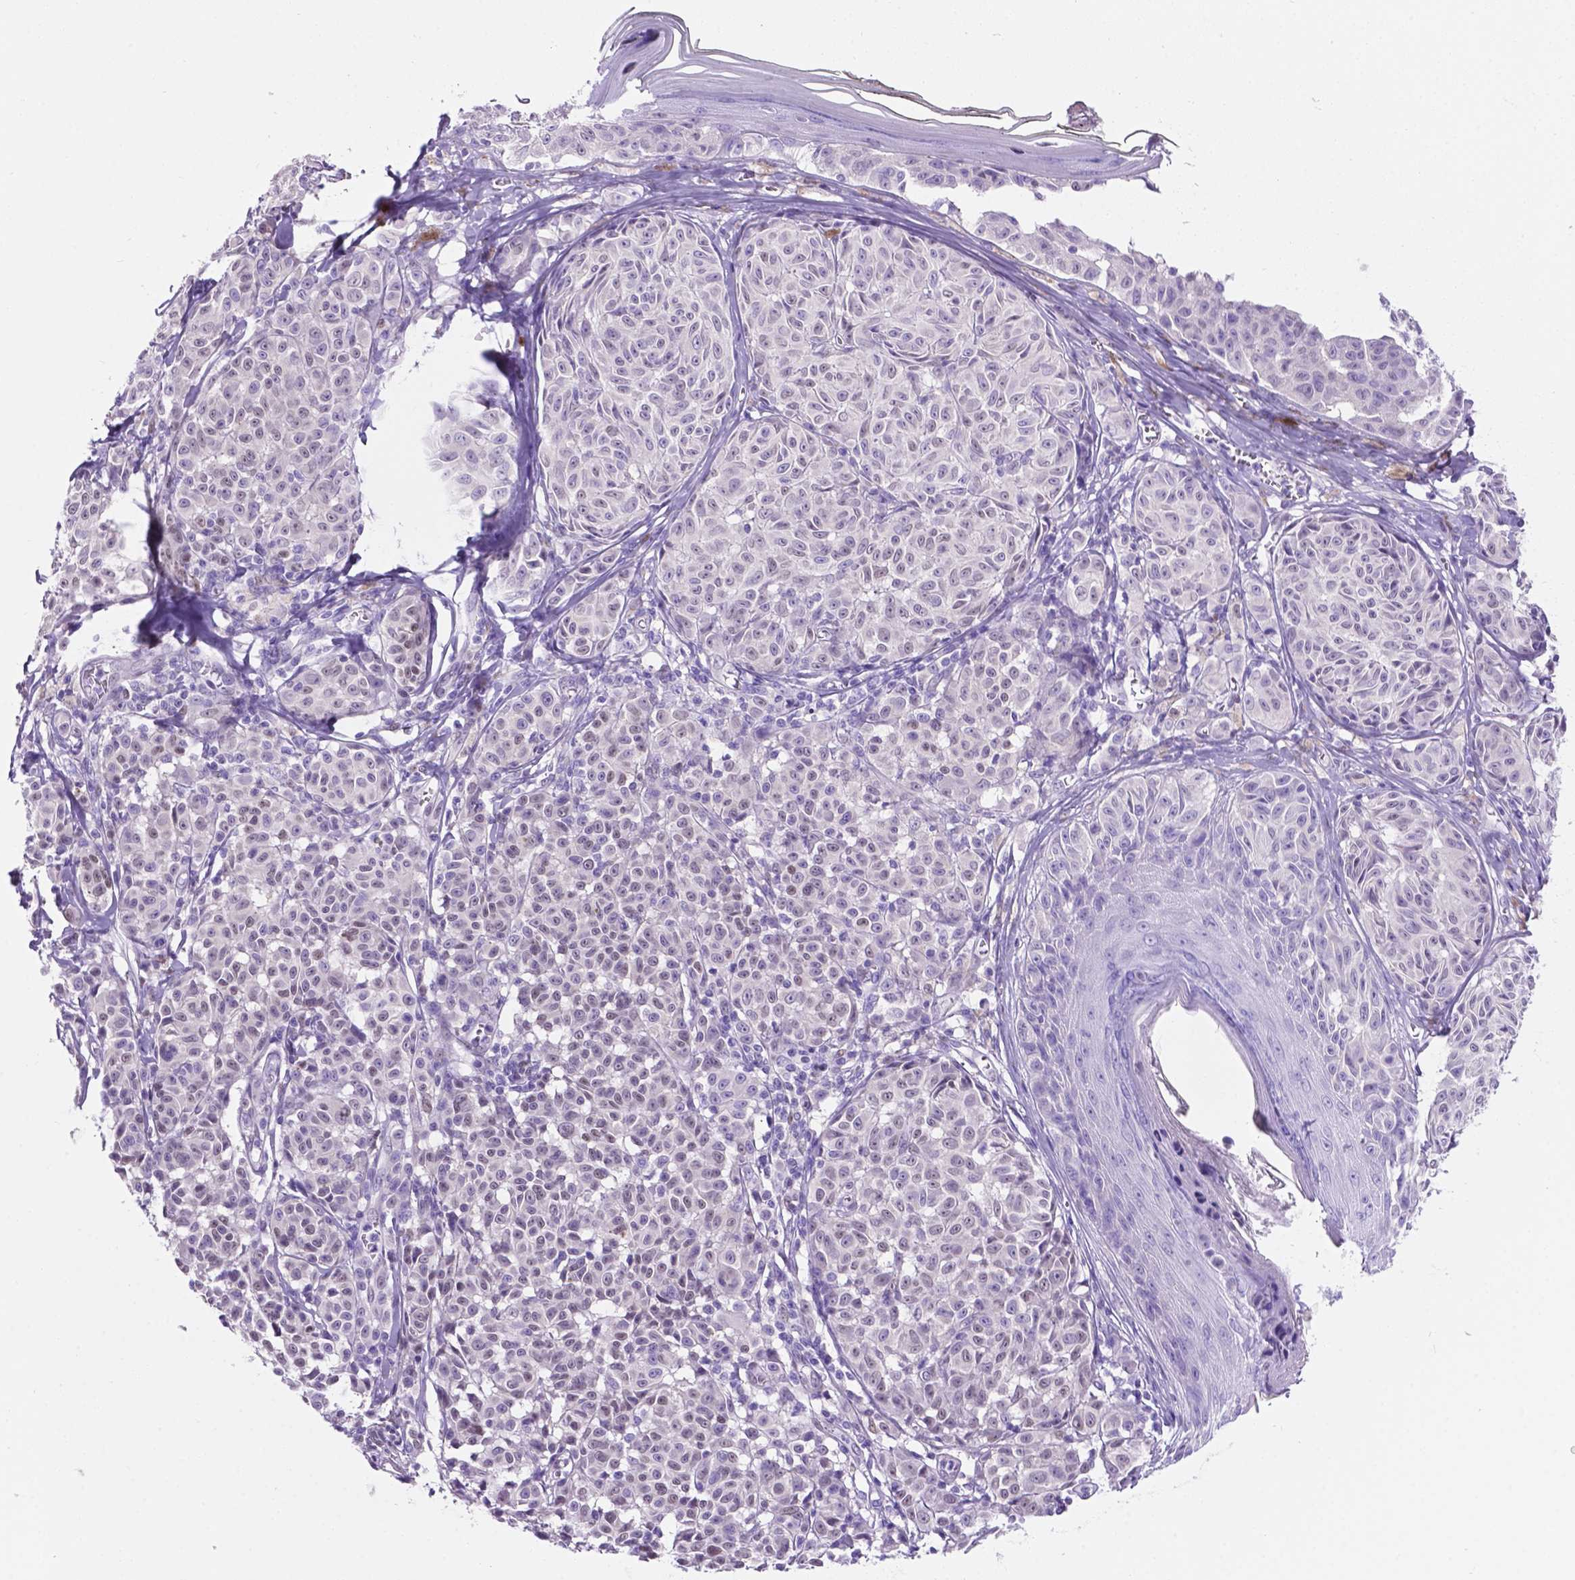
{"staining": {"intensity": "weak", "quantity": "<25%", "location": "nuclear"}, "tissue": "melanoma", "cell_type": "Tumor cells", "image_type": "cancer", "snomed": [{"axis": "morphology", "description": "Malignant melanoma, NOS"}, {"axis": "topography", "description": "Skin"}], "caption": "Protein analysis of malignant melanoma shows no significant positivity in tumor cells.", "gene": "TMEM210", "patient": {"sex": "female", "age": 43}}